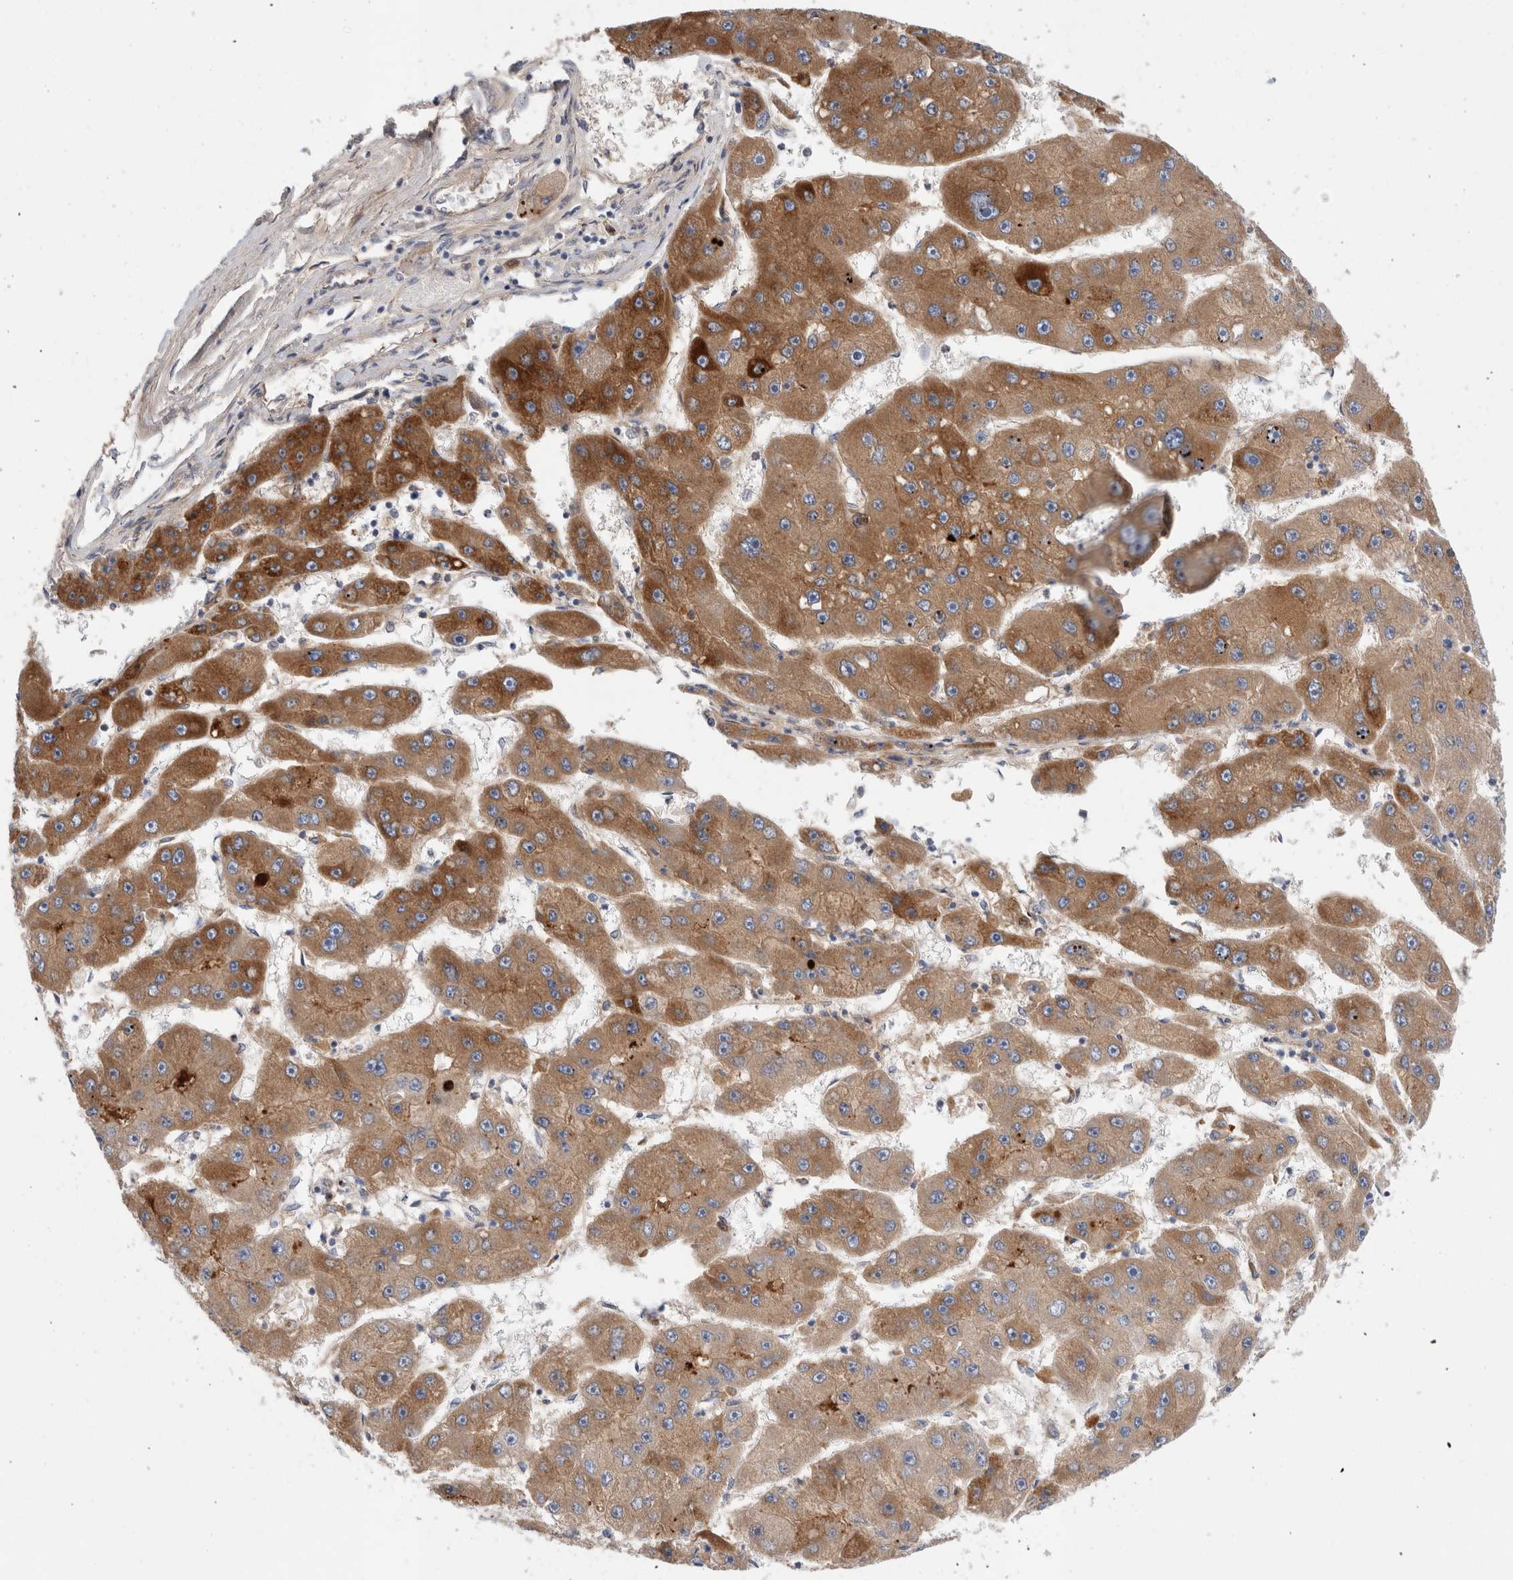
{"staining": {"intensity": "moderate", "quantity": ">75%", "location": "cytoplasmic/membranous"}, "tissue": "liver cancer", "cell_type": "Tumor cells", "image_type": "cancer", "snomed": [{"axis": "morphology", "description": "Carcinoma, Hepatocellular, NOS"}, {"axis": "topography", "description": "Liver"}], "caption": "Liver cancer stained with DAB (3,3'-diaminobenzidine) immunohistochemistry (IHC) exhibits medium levels of moderate cytoplasmic/membranous staining in about >75% of tumor cells. (brown staining indicates protein expression, while blue staining denotes nuclei).", "gene": "ECHDC2", "patient": {"sex": "female", "age": 61}}